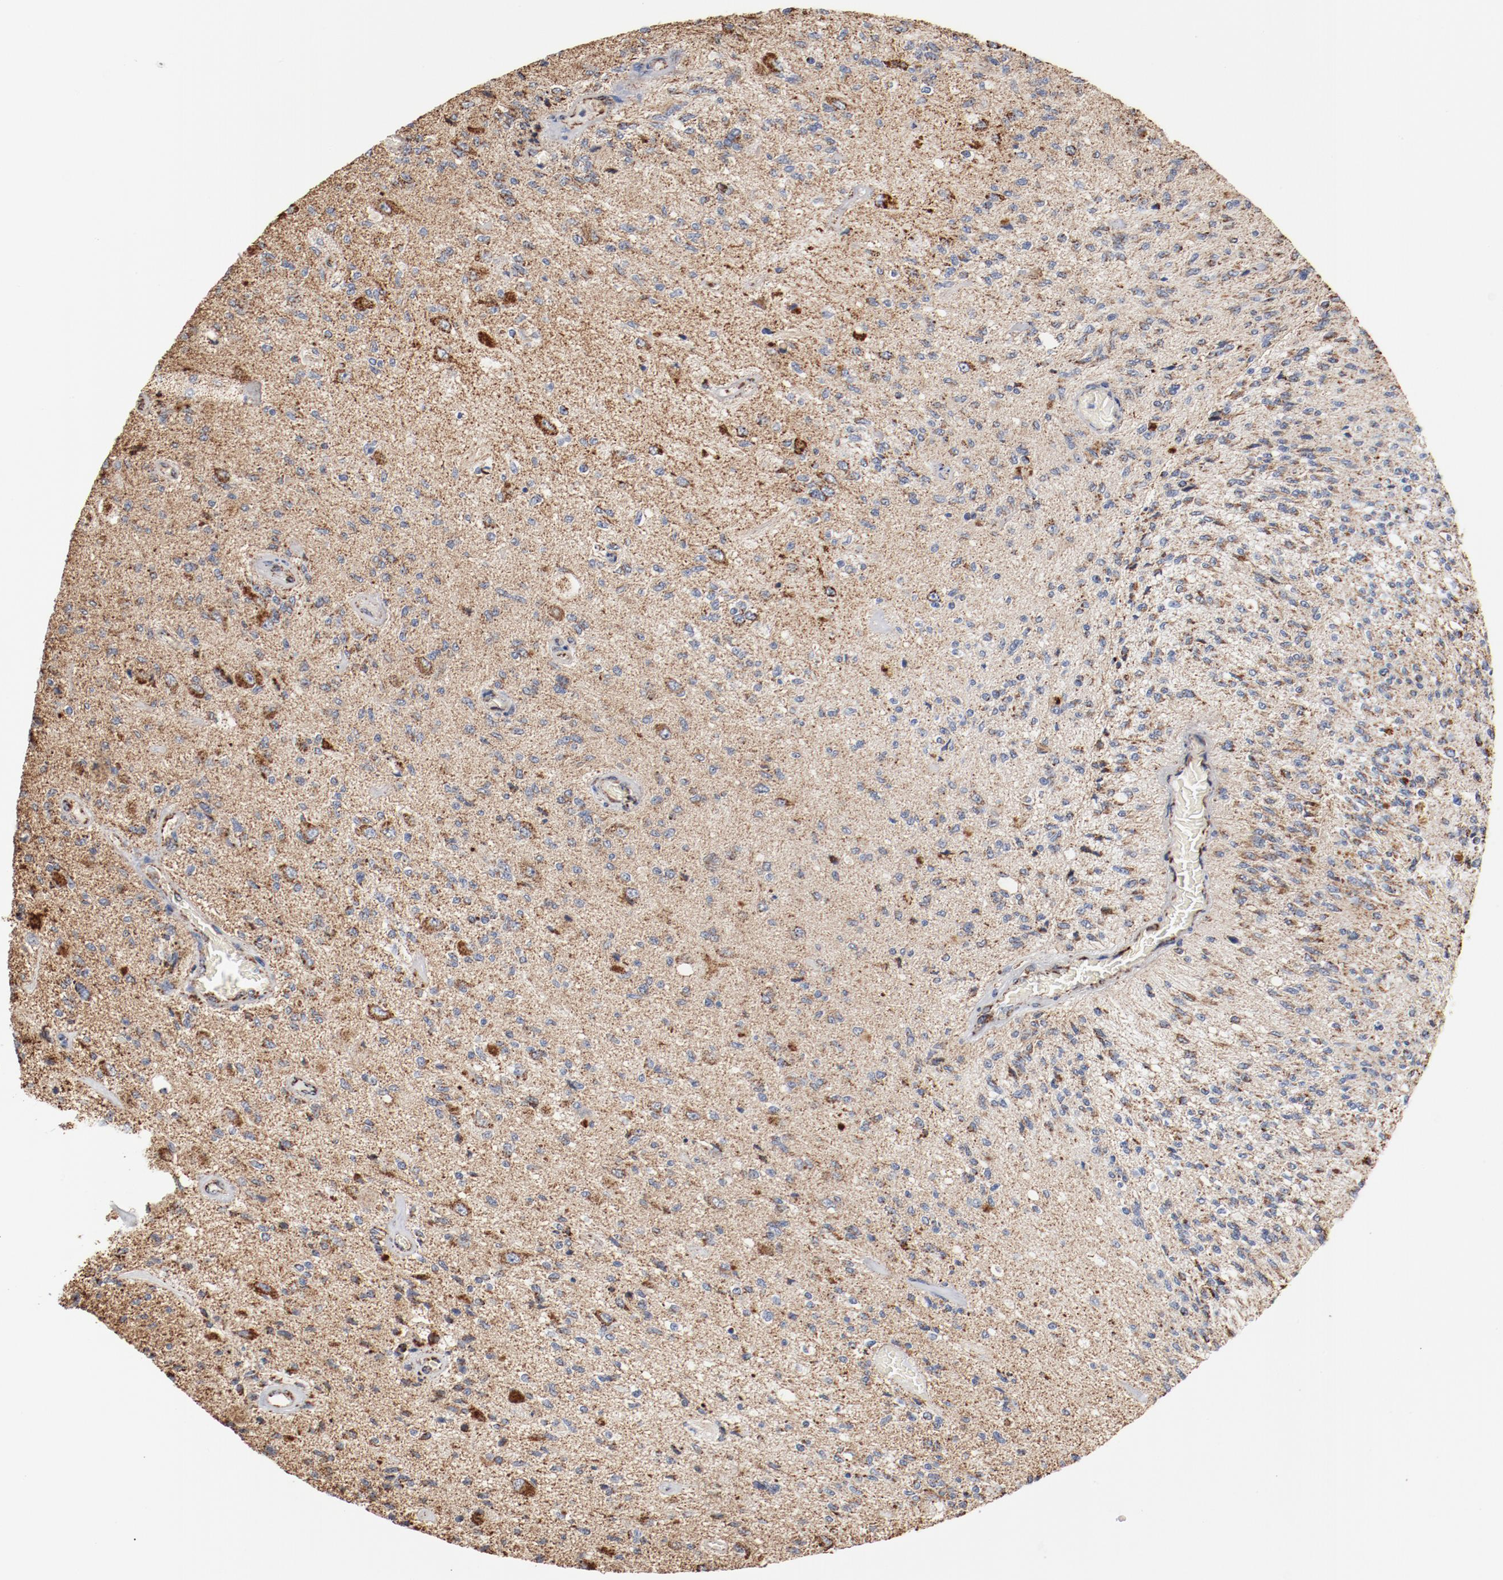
{"staining": {"intensity": "moderate", "quantity": "25%-75%", "location": "cytoplasmic/membranous"}, "tissue": "glioma", "cell_type": "Tumor cells", "image_type": "cancer", "snomed": [{"axis": "morphology", "description": "Normal tissue, NOS"}, {"axis": "morphology", "description": "Glioma, malignant, High grade"}, {"axis": "topography", "description": "Cerebral cortex"}], "caption": "IHC of malignant glioma (high-grade) displays medium levels of moderate cytoplasmic/membranous positivity in about 25%-75% of tumor cells.", "gene": "NDUFS4", "patient": {"sex": "male", "age": 77}}